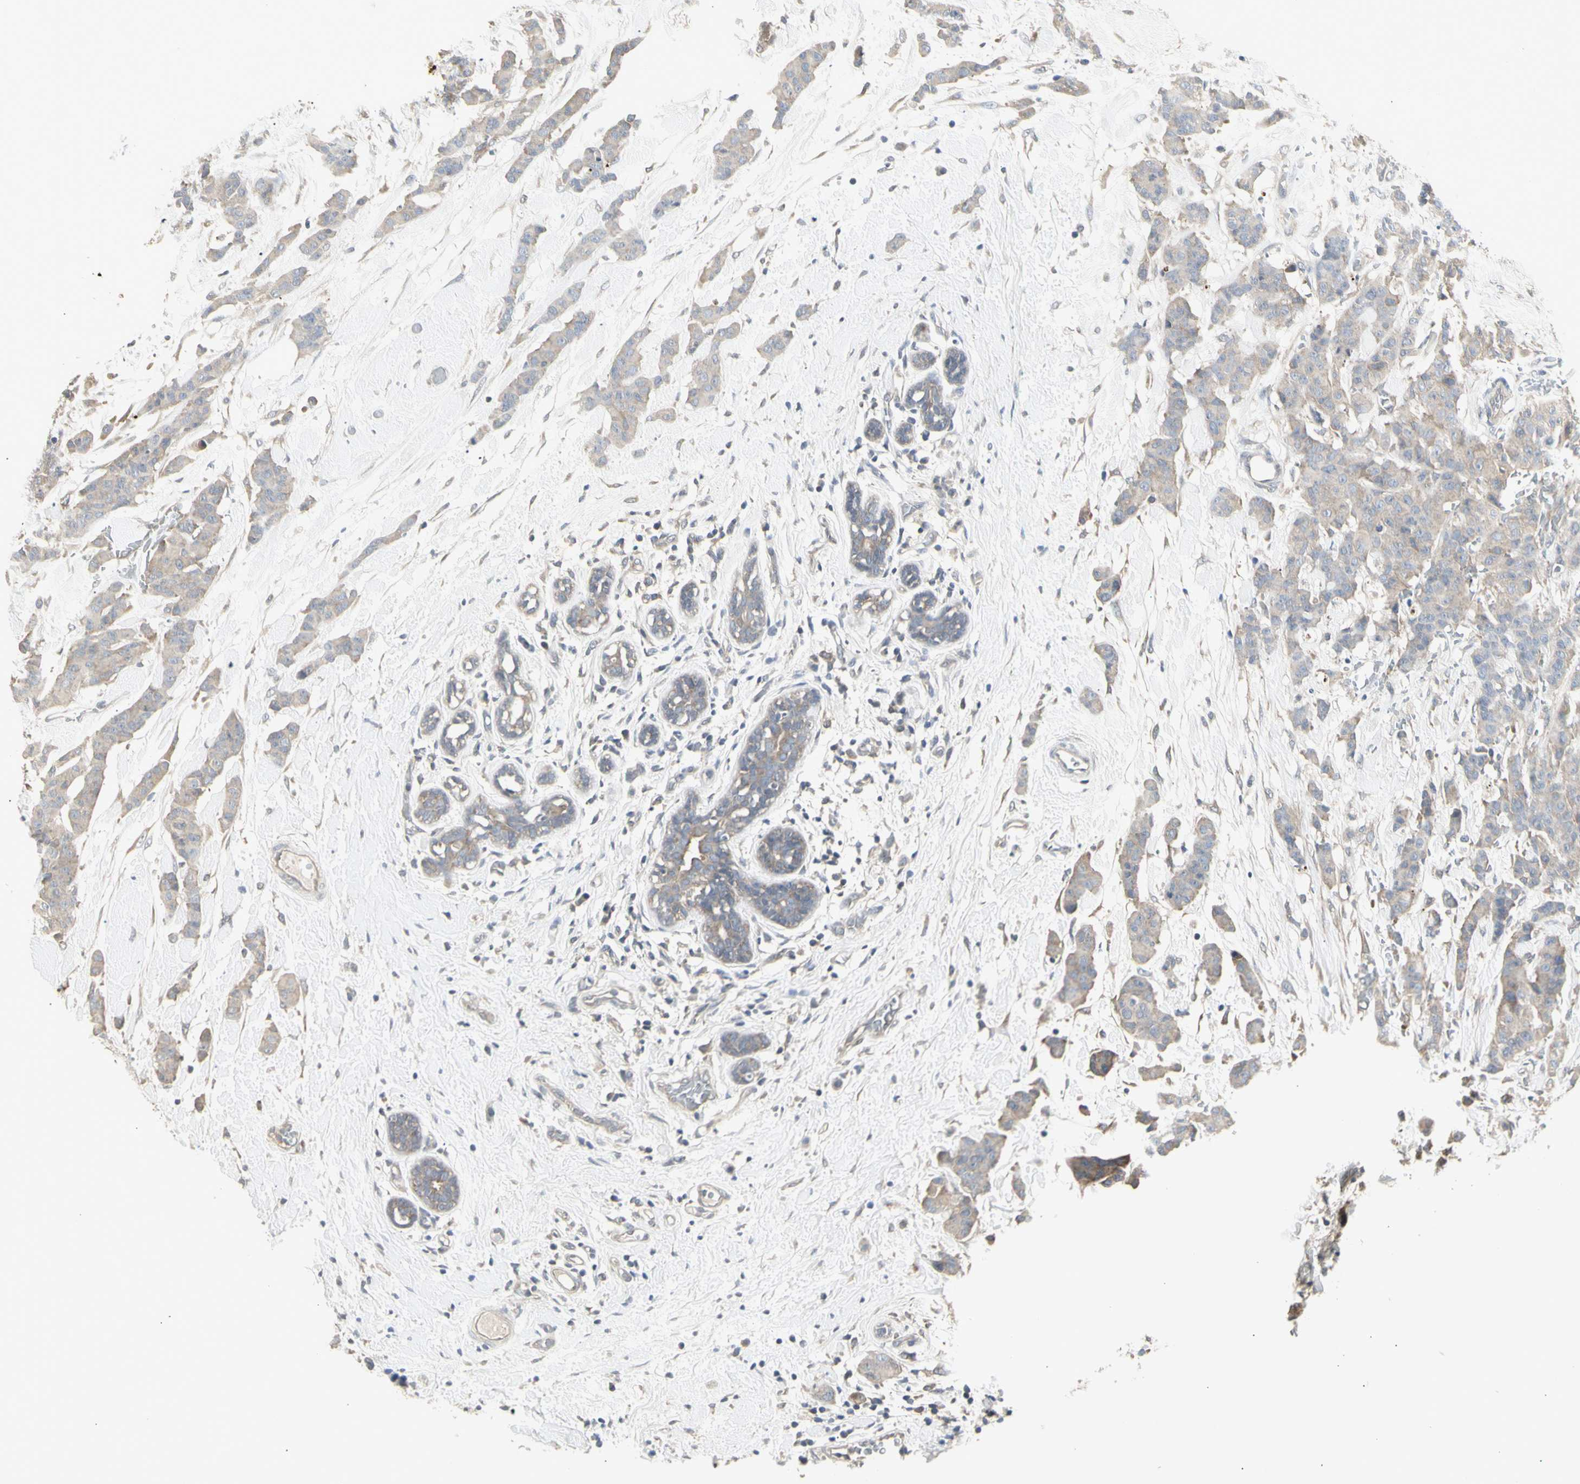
{"staining": {"intensity": "weak", "quantity": ">75%", "location": "cytoplasmic/membranous"}, "tissue": "breast cancer", "cell_type": "Tumor cells", "image_type": "cancer", "snomed": [{"axis": "morphology", "description": "Normal tissue, NOS"}, {"axis": "morphology", "description": "Duct carcinoma"}, {"axis": "topography", "description": "Breast"}], "caption": "Immunohistochemical staining of intraductal carcinoma (breast) displays low levels of weak cytoplasmic/membranous staining in approximately >75% of tumor cells. Immunohistochemistry (ihc) stains the protein of interest in brown and the nuclei are stained blue.", "gene": "CHURC1-FNTB", "patient": {"sex": "female", "age": 40}}